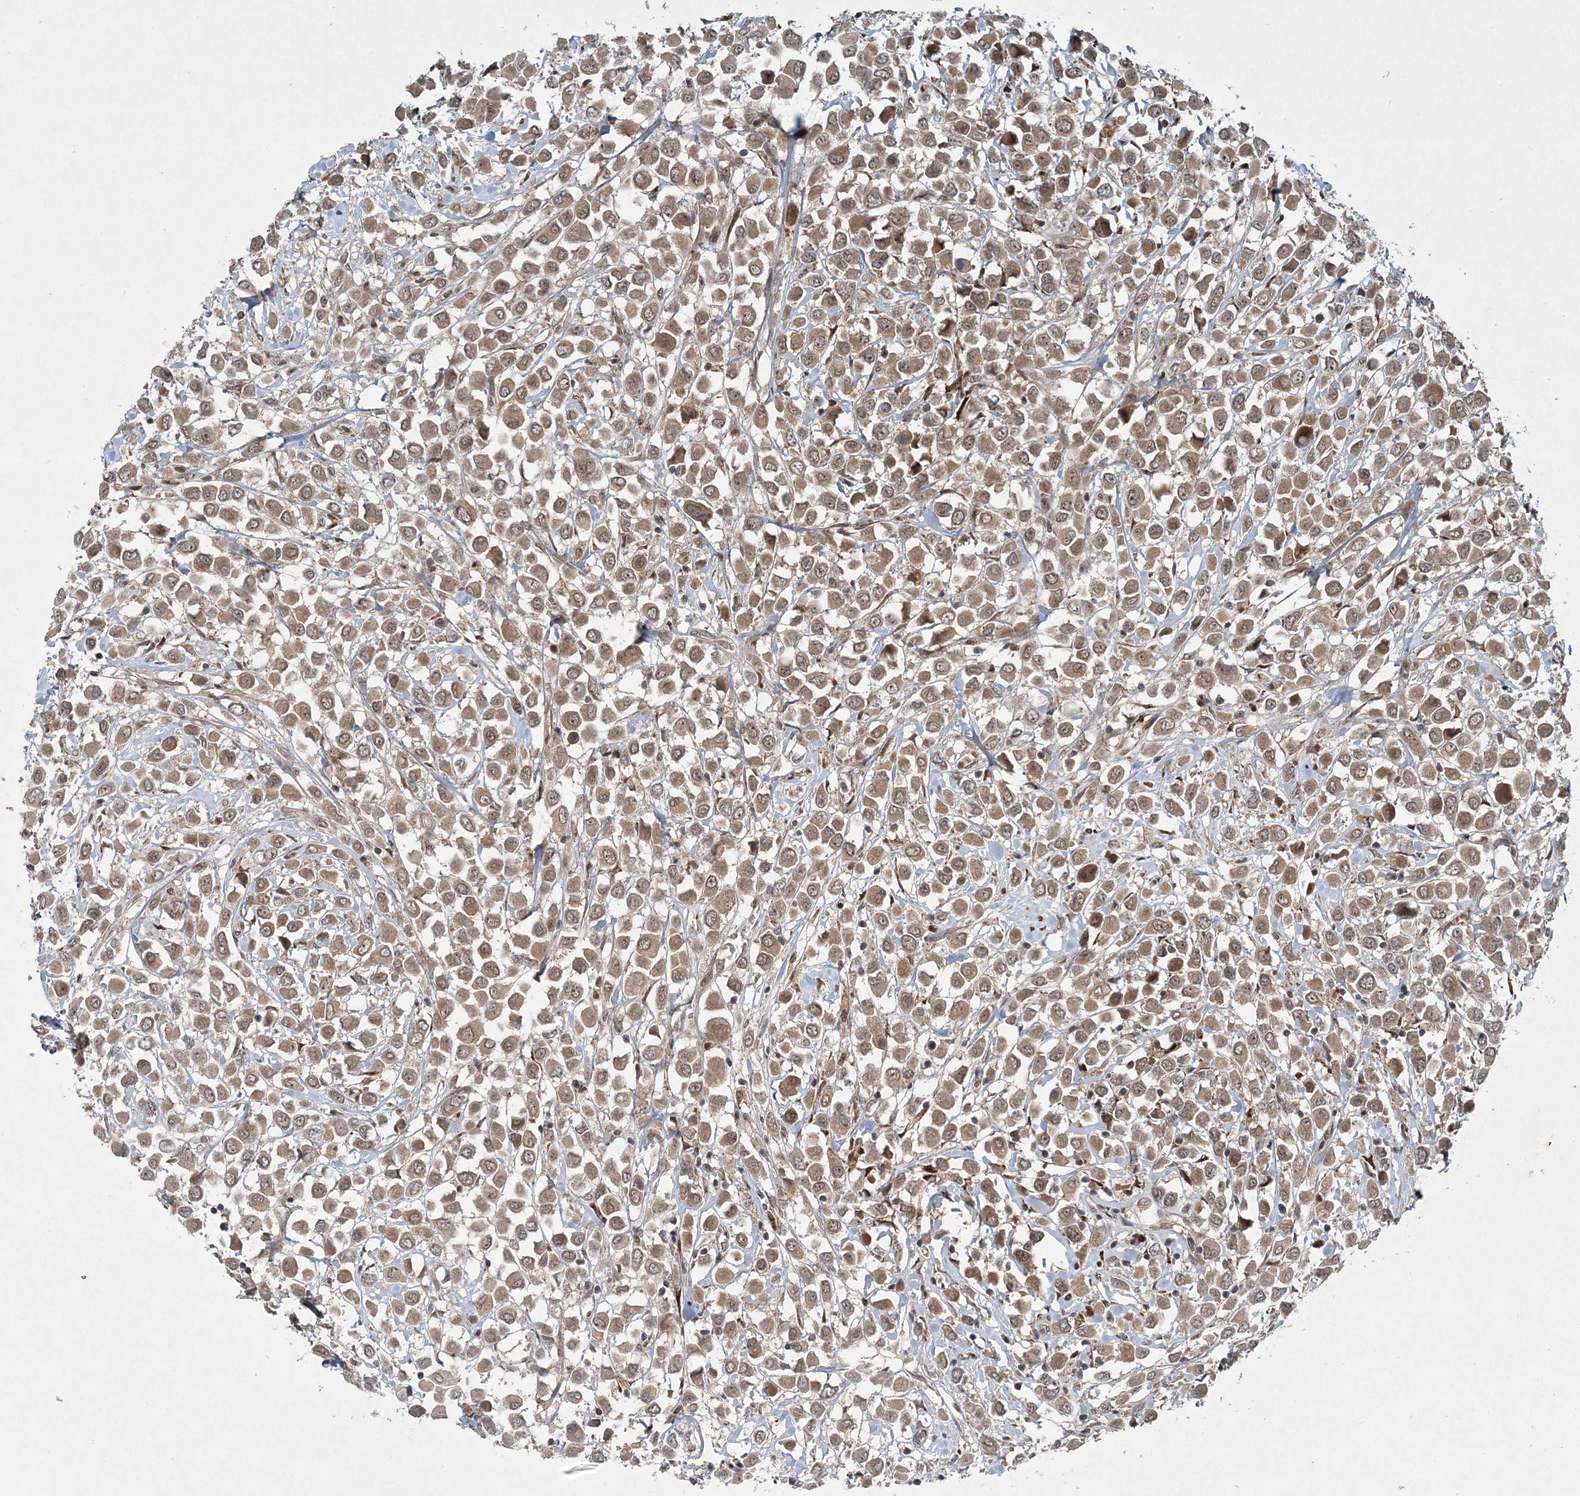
{"staining": {"intensity": "moderate", "quantity": ">75%", "location": "cytoplasmic/membranous,nuclear"}, "tissue": "breast cancer", "cell_type": "Tumor cells", "image_type": "cancer", "snomed": [{"axis": "morphology", "description": "Duct carcinoma"}, {"axis": "topography", "description": "Breast"}], "caption": "Immunohistochemical staining of human breast invasive ductal carcinoma exhibits medium levels of moderate cytoplasmic/membranous and nuclear expression in approximately >75% of tumor cells.", "gene": "UBR3", "patient": {"sex": "female", "age": 61}}